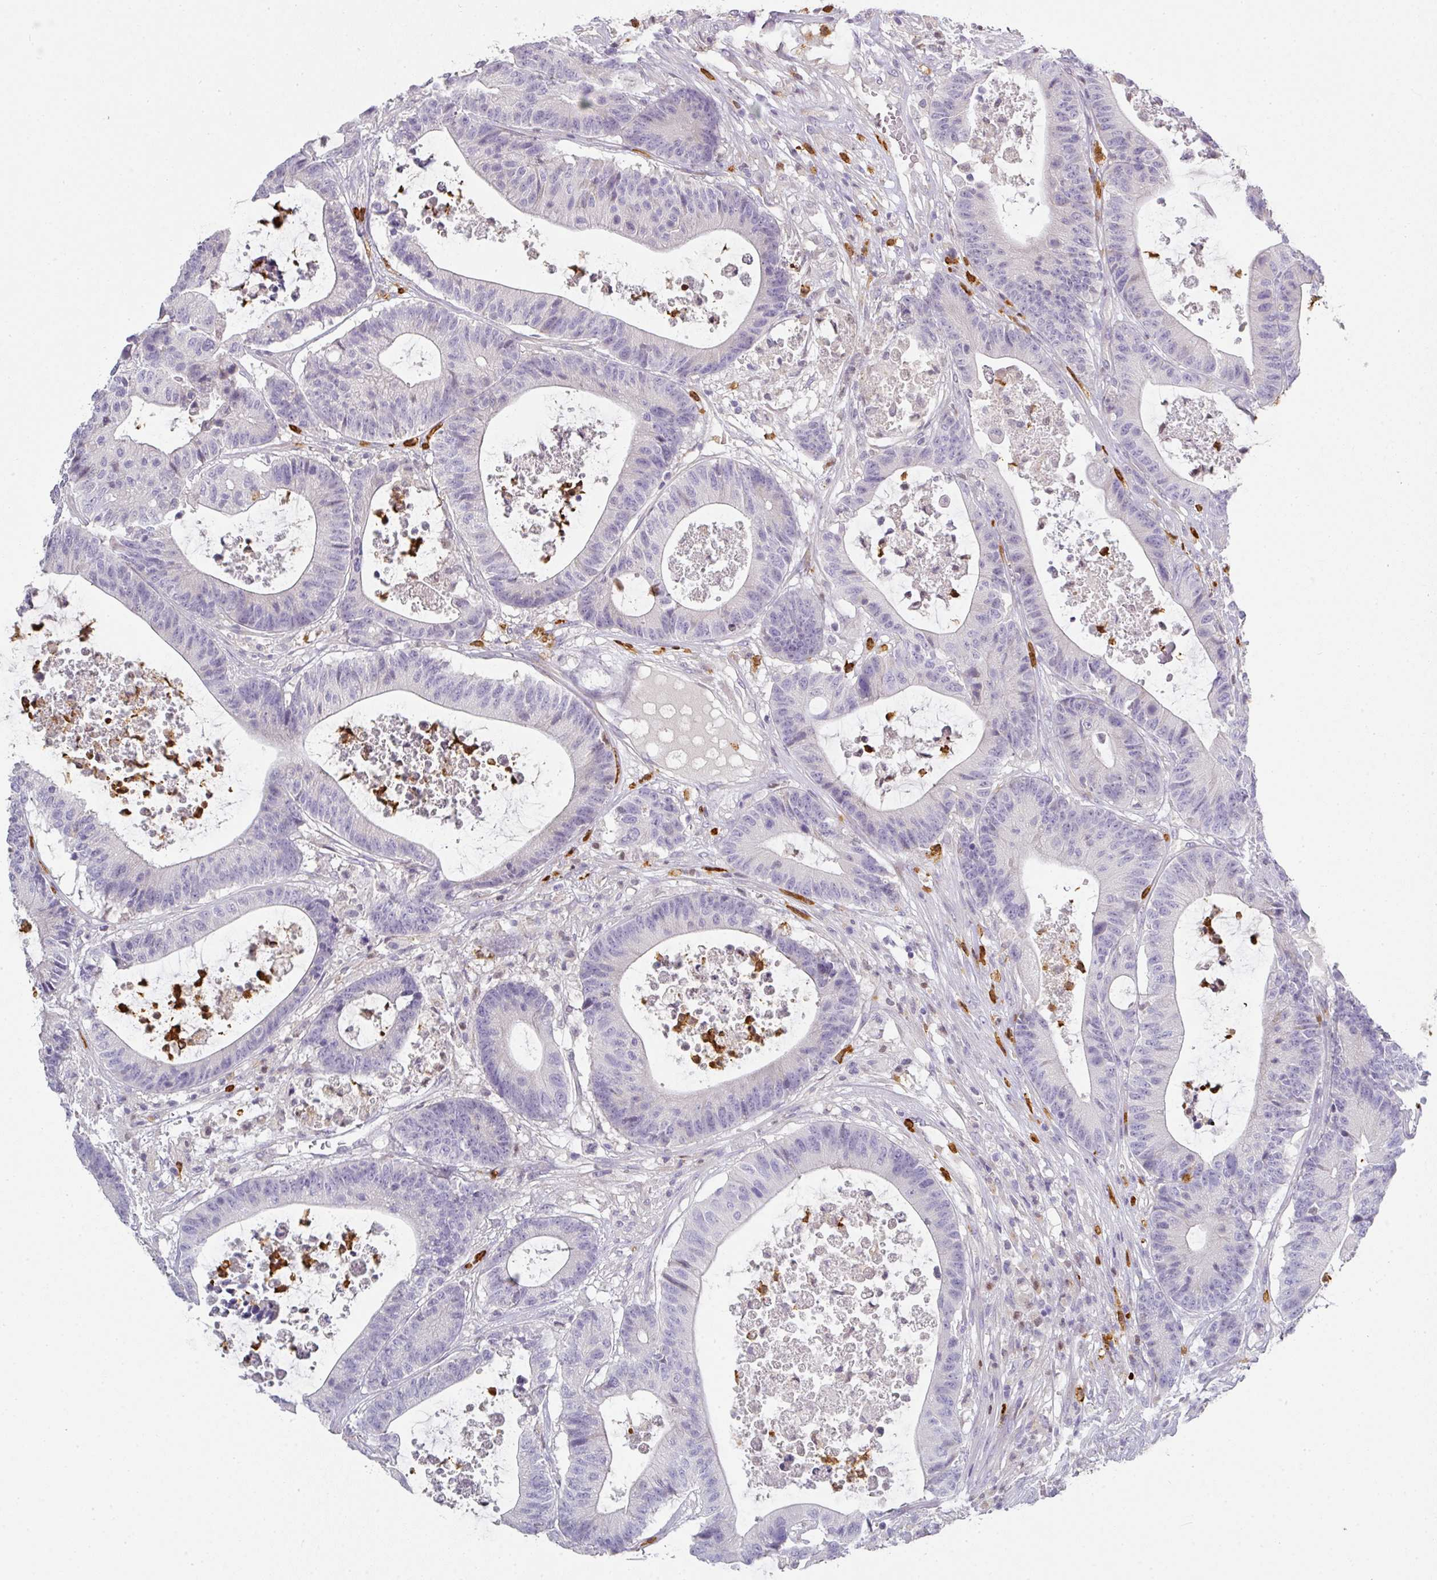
{"staining": {"intensity": "negative", "quantity": "none", "location": "none"}, "tissue": "colorectal cancer", "cell_type": "Tumor cells", "image_type": "cancer", "snomed": [{"axis": "morphology", "description": "Adenocarcinoma, NOS"}, {"axis": "topography", "description": "Colon"}], "caption": "Histopathology image shows no protein staining in tumor cells of colorectal cancer tissue. (Stains: DAB (3,3'-diaminobenzidine) immunohistochemistry with hematoxylin counter stain, Microscopy: brightfield microscopy at high magnification).", "gene": "HHEX", "patient": {"sex": "female", "age": 84}}